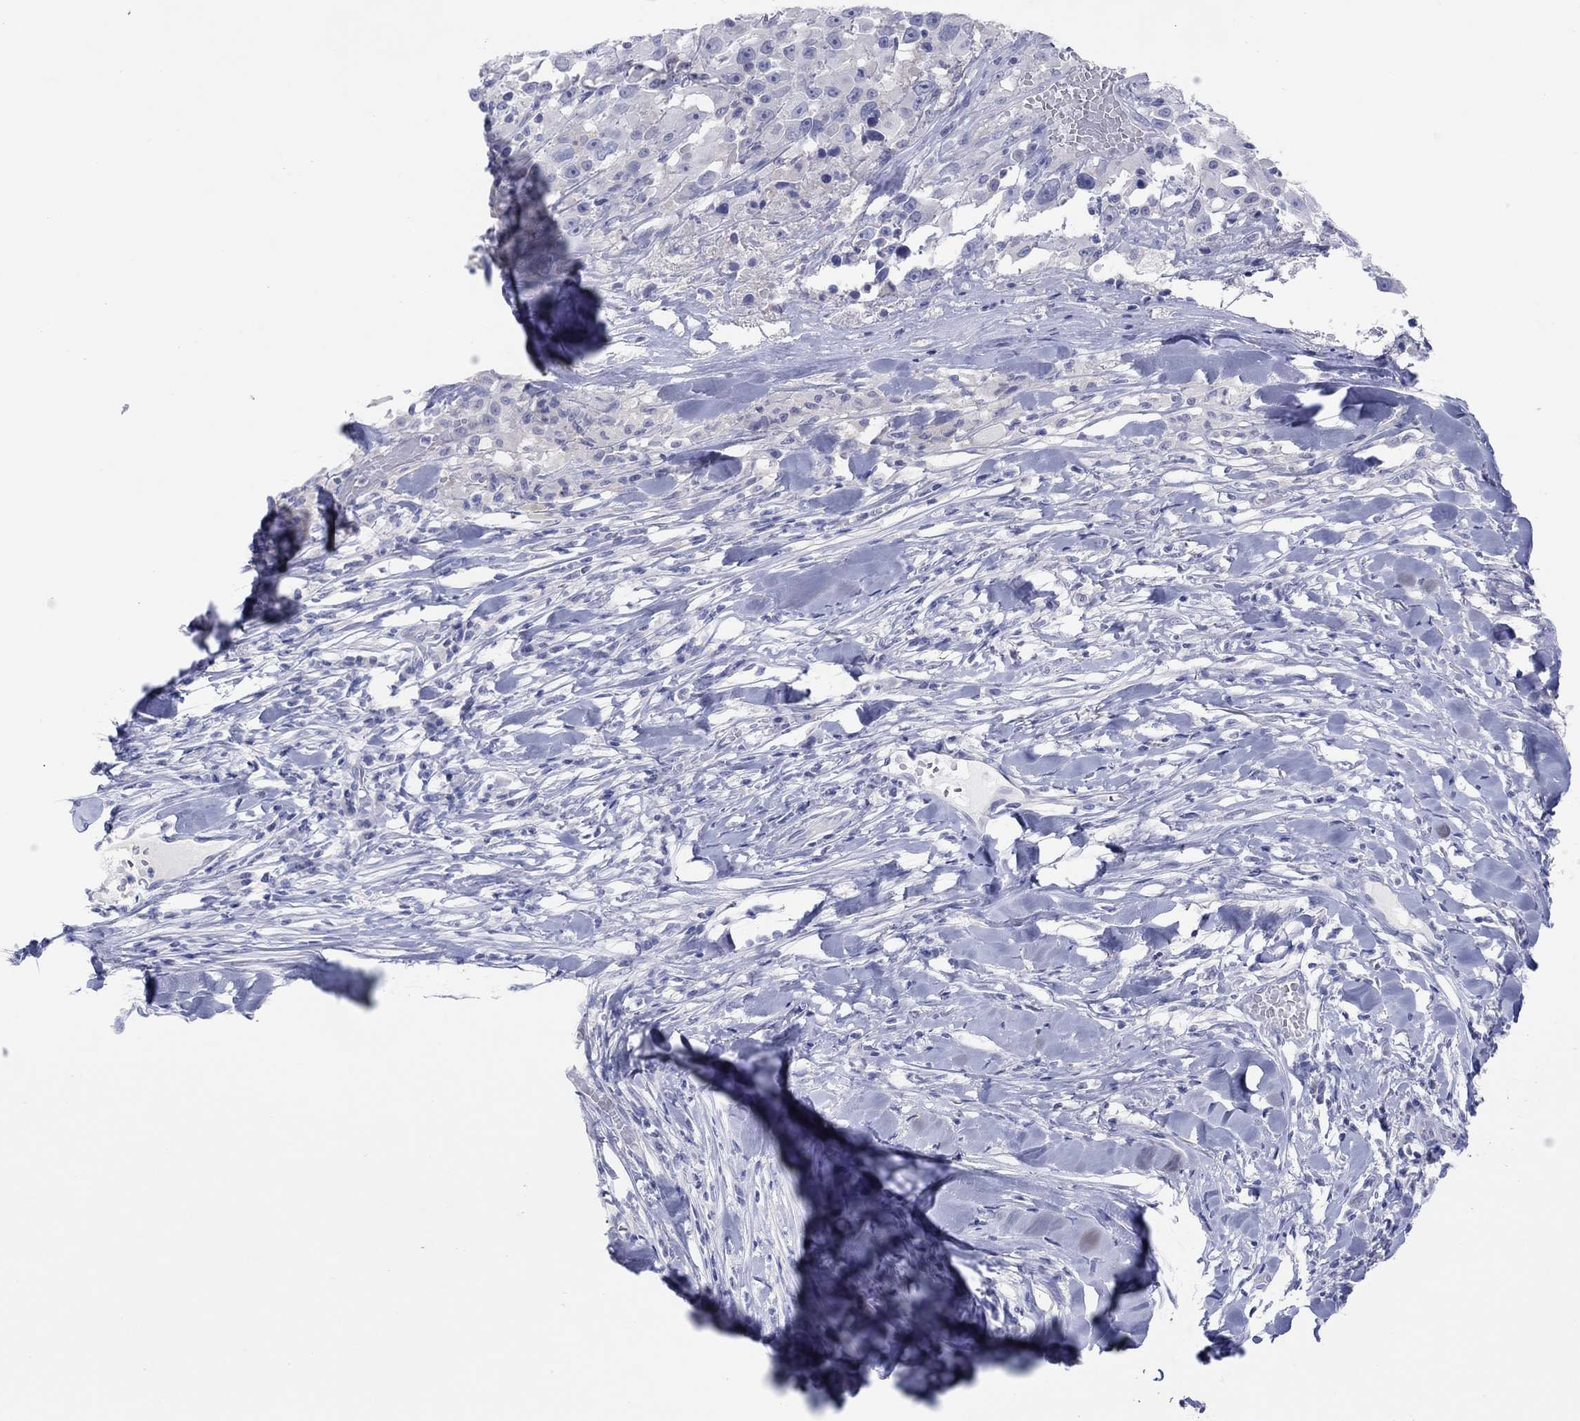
{"staining": {"intensity": "negative", "quantity": "none", "location": "none"}, "tissue": "melanoma", "cell_type": "Tumor cells", "image_type": "cancer", "snomed": [{"axis": "morphology", "description": "Malignant melanoma, Metastatic site"}, {"axis": "topography", "description": "Lymph node"}], "caption": "A histopathology image of human melanoma is negative for staining in tumor cells.", "gene": "CPNE6", "patient": {"sex": "male", "age": 50}}